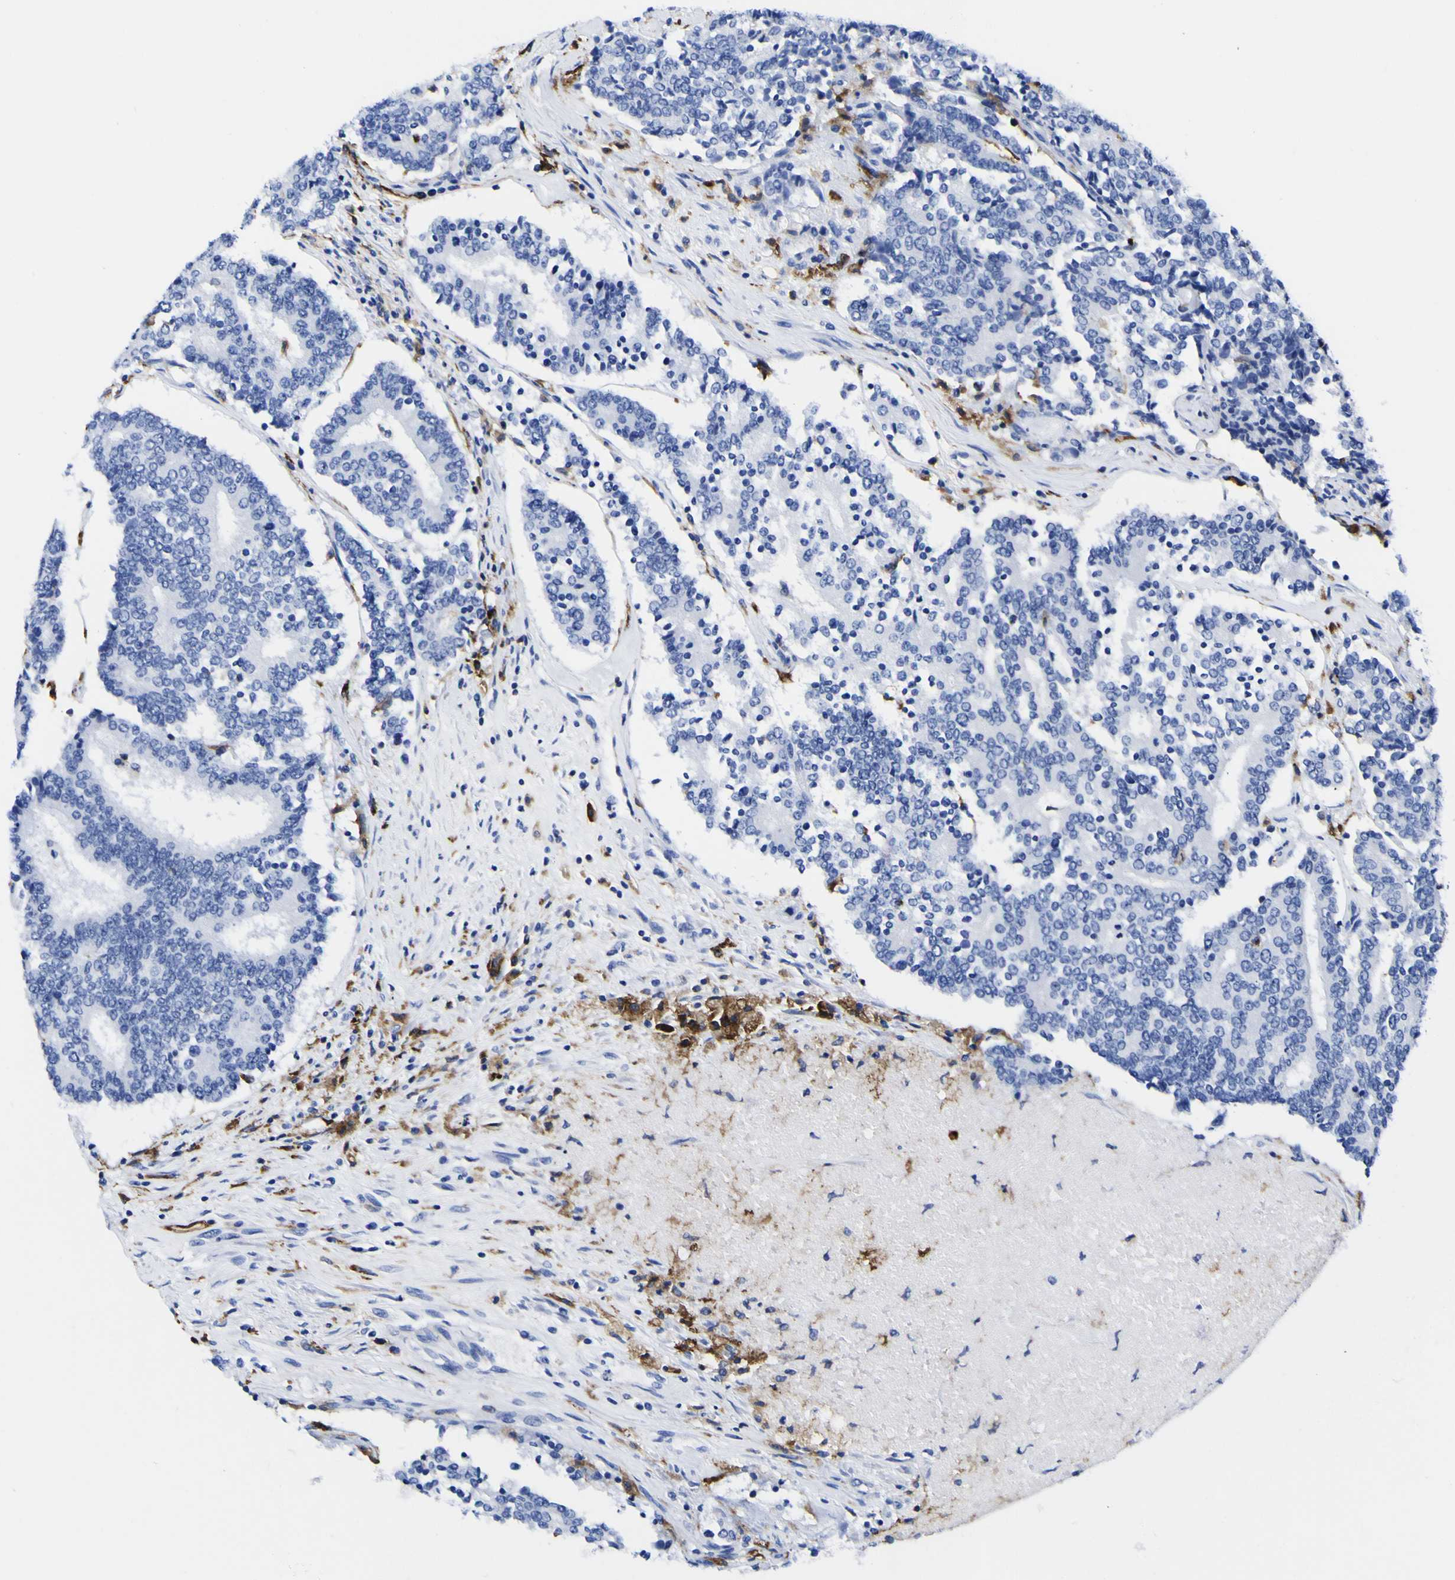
{"staining": {"intensity": "negative", "quantity": "none", "location": "none"}, "tissue": "prostate cancer", "cell_type": "Tumor cells", "image_type": "cancer", "snomed": [{"axis": "morphology", "description": "Normal tissue, NOS"}, {"axis": "morphology", "description": "Adenocarcinoma, High grade"}, {"axis": "topography", "description": "Prostate"}, {"axis": "topography", "description": "Seminal veicle"}], "caption": "This is an immunohistochemistry micrograph of high-grade adenocarcinoma (prostate). There is no staining in tumor cells.", "gene": "HLA-DQA1", "patient": {"sex": "male", "age": 55}}